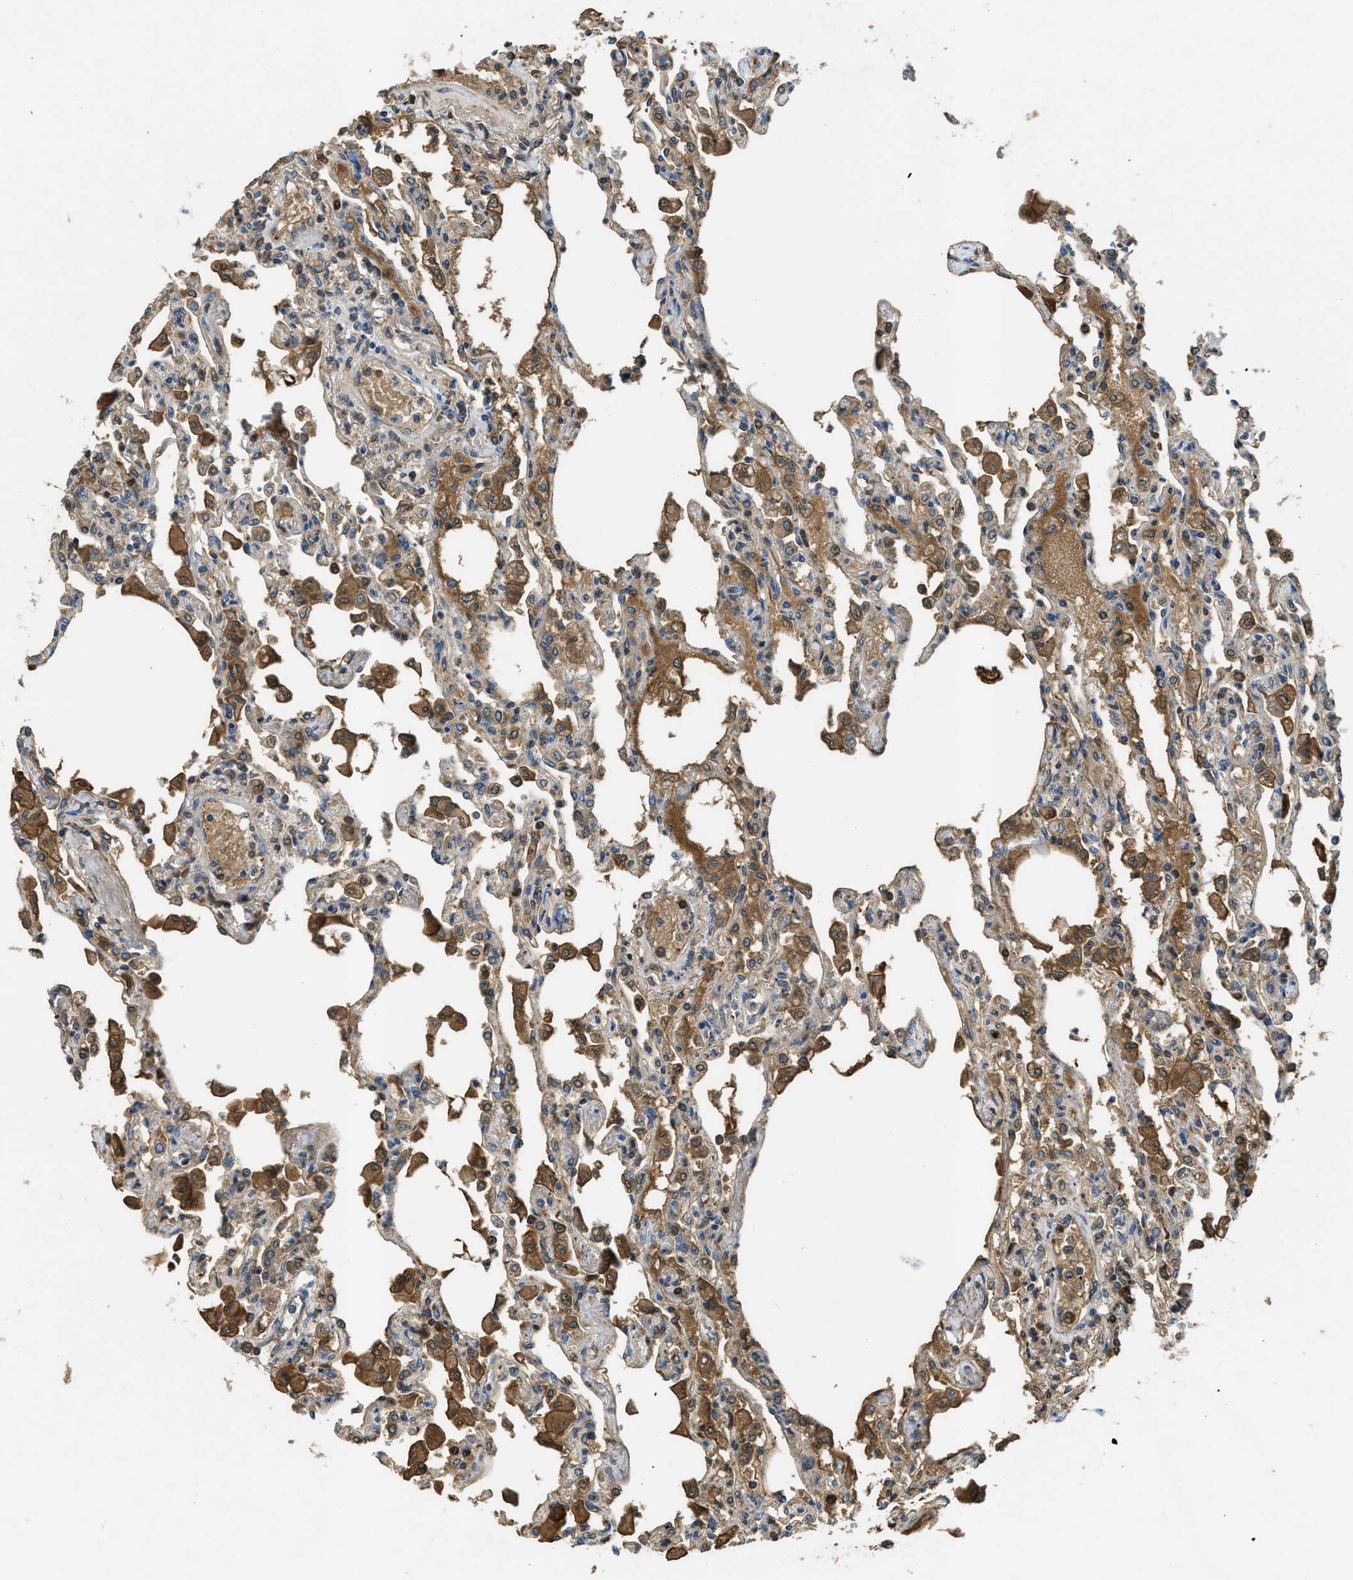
{"staining": {"intensity": "moderate", "quantity": "25%-75%", "location": "cytoplasmic/membranous"}, "tissue": "lung", "cell_type": "Alveolar cells", "image_type": "normal", "snomed": [{"axis": "morphology", "description": "Normal tissue, NOS"}, {"axis": "topography", "description": "Bronchus"}, {"axis": "topography", "description": "Lung"}], "caption": "Lung was stained to show a protein in brown. There is medium levels of moderate cytoplasmic/membranous staining in about 25%-75% of alveolar cells. The staining was performed using DAB (3,3'-diaminobenzidine), with brown indicating positive protein expression. Nuclei are stained blue with hematoxylin.", "gene": "MPDU1", "patient": {"sex": "female", "age": 49}}